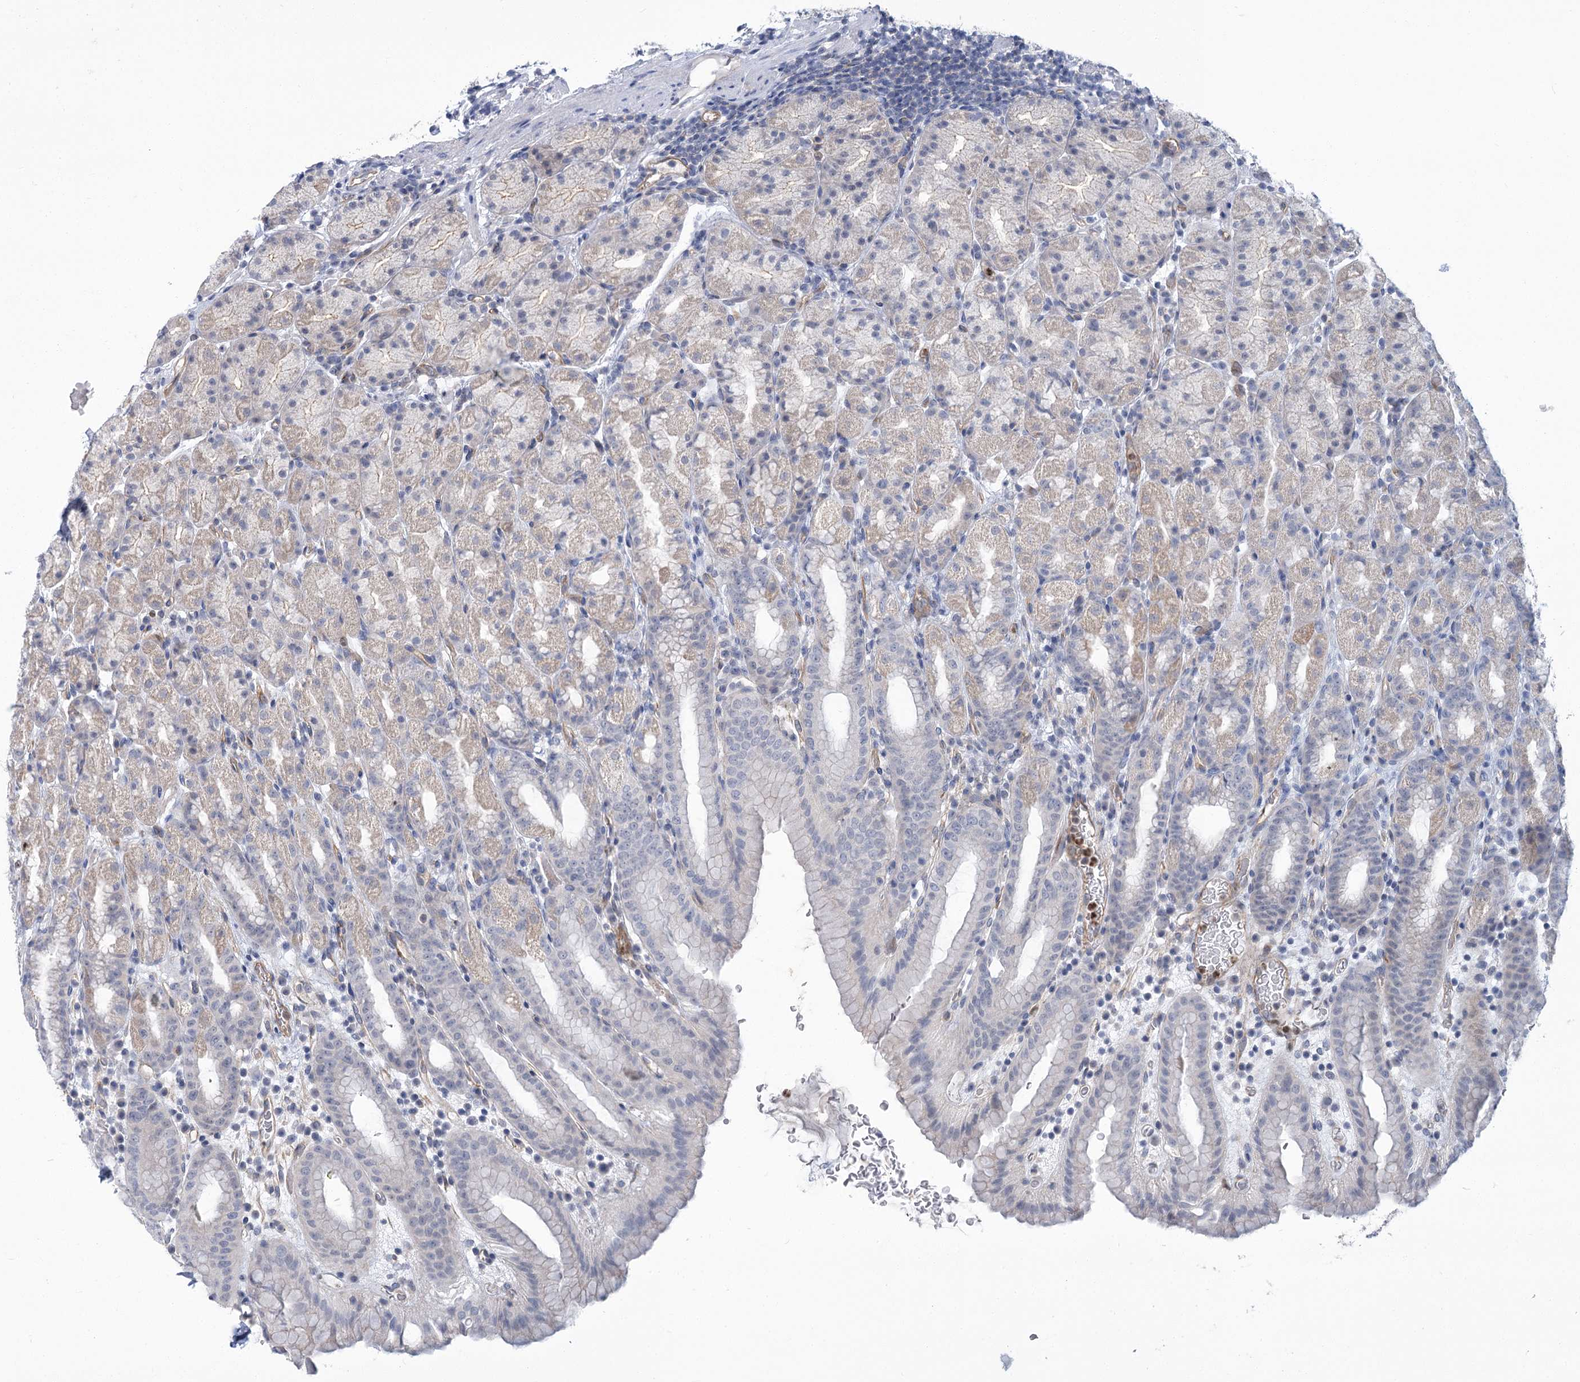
{"staining": {"intensity": "weak", "quantity": "25%-75%", "location": "cytoplasmic/membranous"}, "tissue": "stomach", "cell_type": "Glandular cells", "image_type": "normal", "snomed": [{"axis": "morphology", "description": "Normal tissue, NOS"}, {"axis": "topography", "description": "Stomach, upper"}], "caption": "A brown stain shows weak cytoplasmic/membranous expression of a protein in glandular cells of normal stomach. The staining was performed using DAB to visualize the protein expression in brown, while the nuclei were stained in blue with hematoxylin (Magnification: 20x).", "gene": "THAP6", "patient": {"sex": "male", "age": 68}}